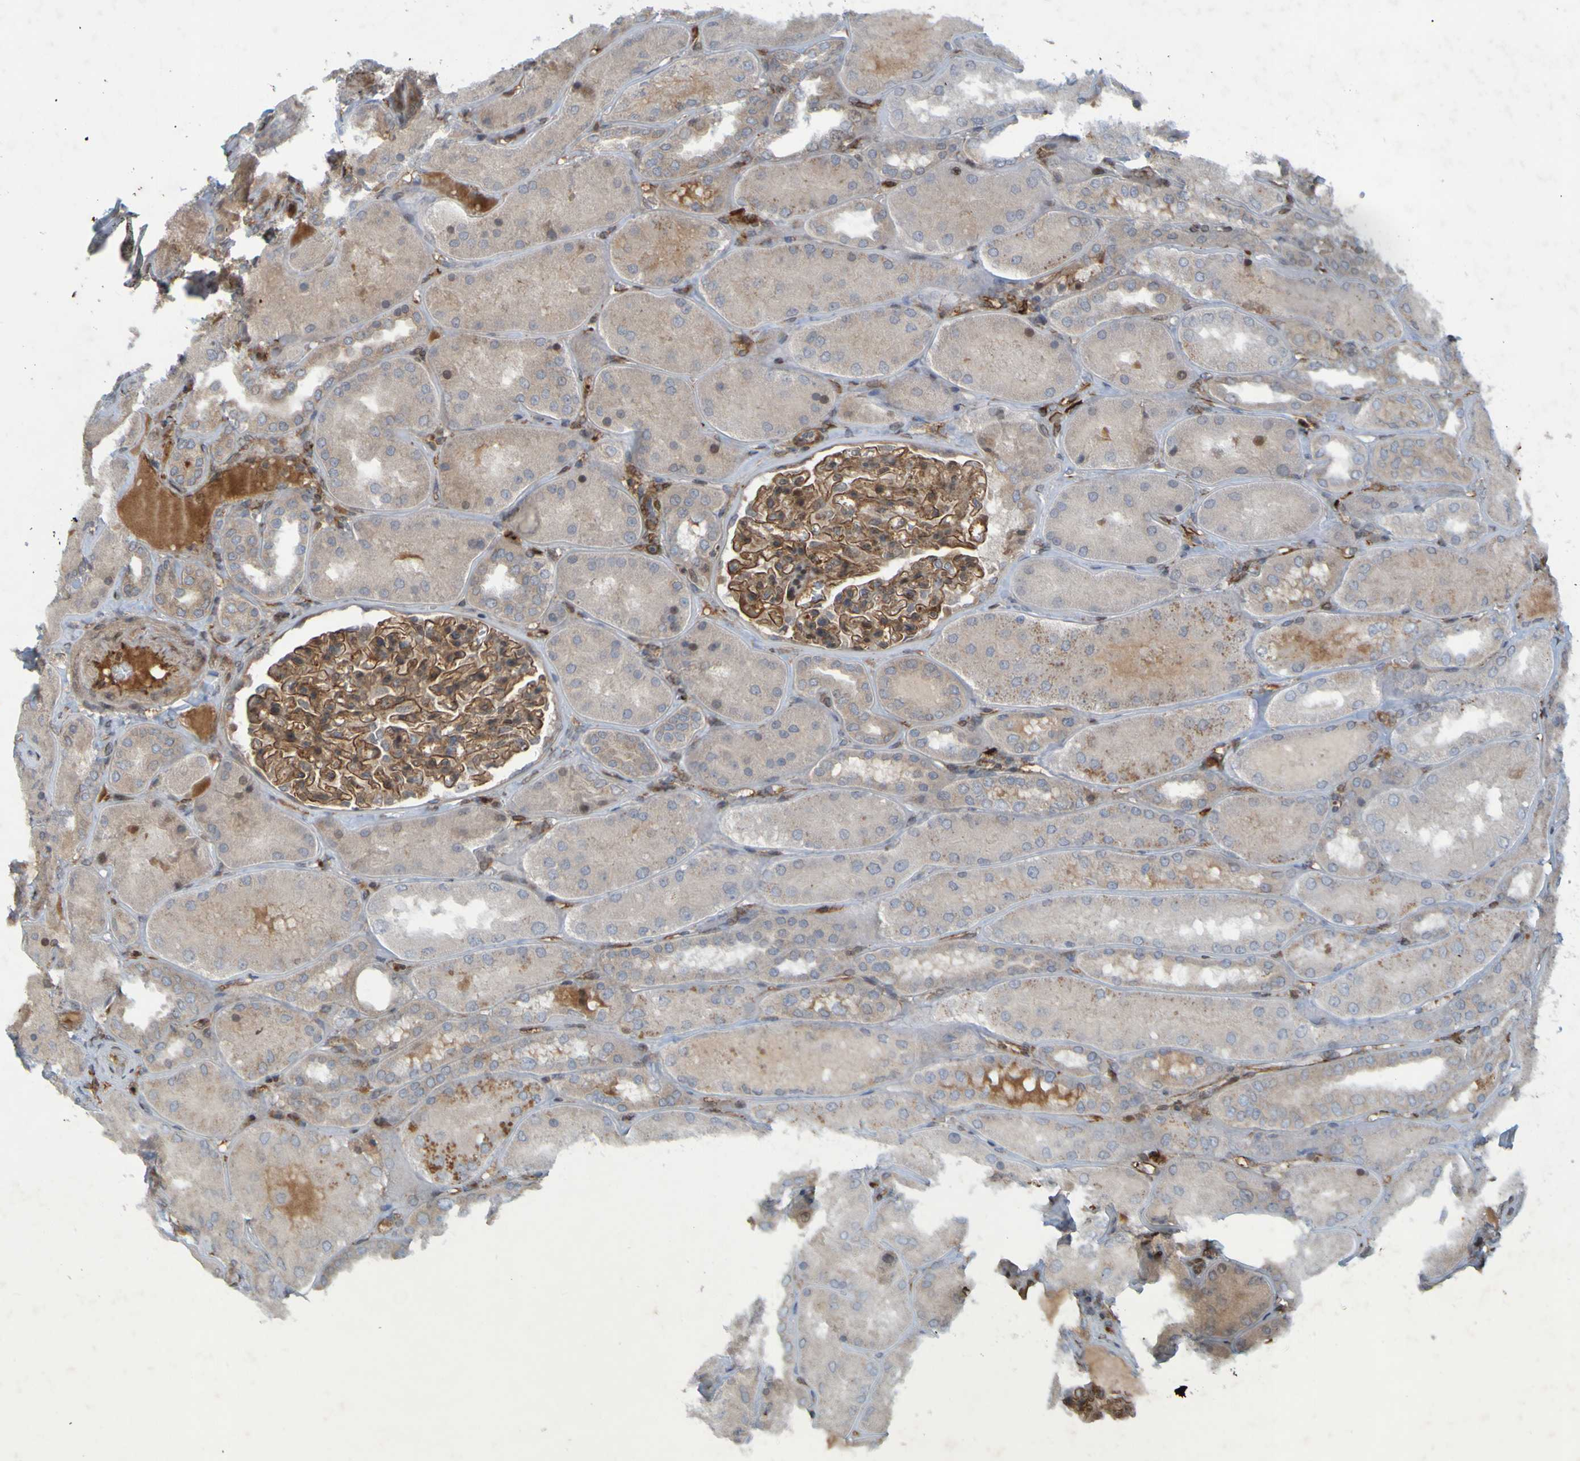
{"staining": {"intensity": "strong", "quantity": ">75%", "location": "cytoplasmic/membranous"}, "tissue": "kidney", "cell_type": "Cells in glomeruli", "image_type": "normal", "snomed": [{"axis": "morphology", "description": "Normal tissue, NOS"}, {"axis": "topography", "description": "Kidney"}], "caption": "IHC of benign kidney shows high levels of strong cytoplasmic/membranous positivity in about >75% of cells in glomeruli.", "gene": "GUCY1A1", "patient": {"sex": "female", "age": 56}}